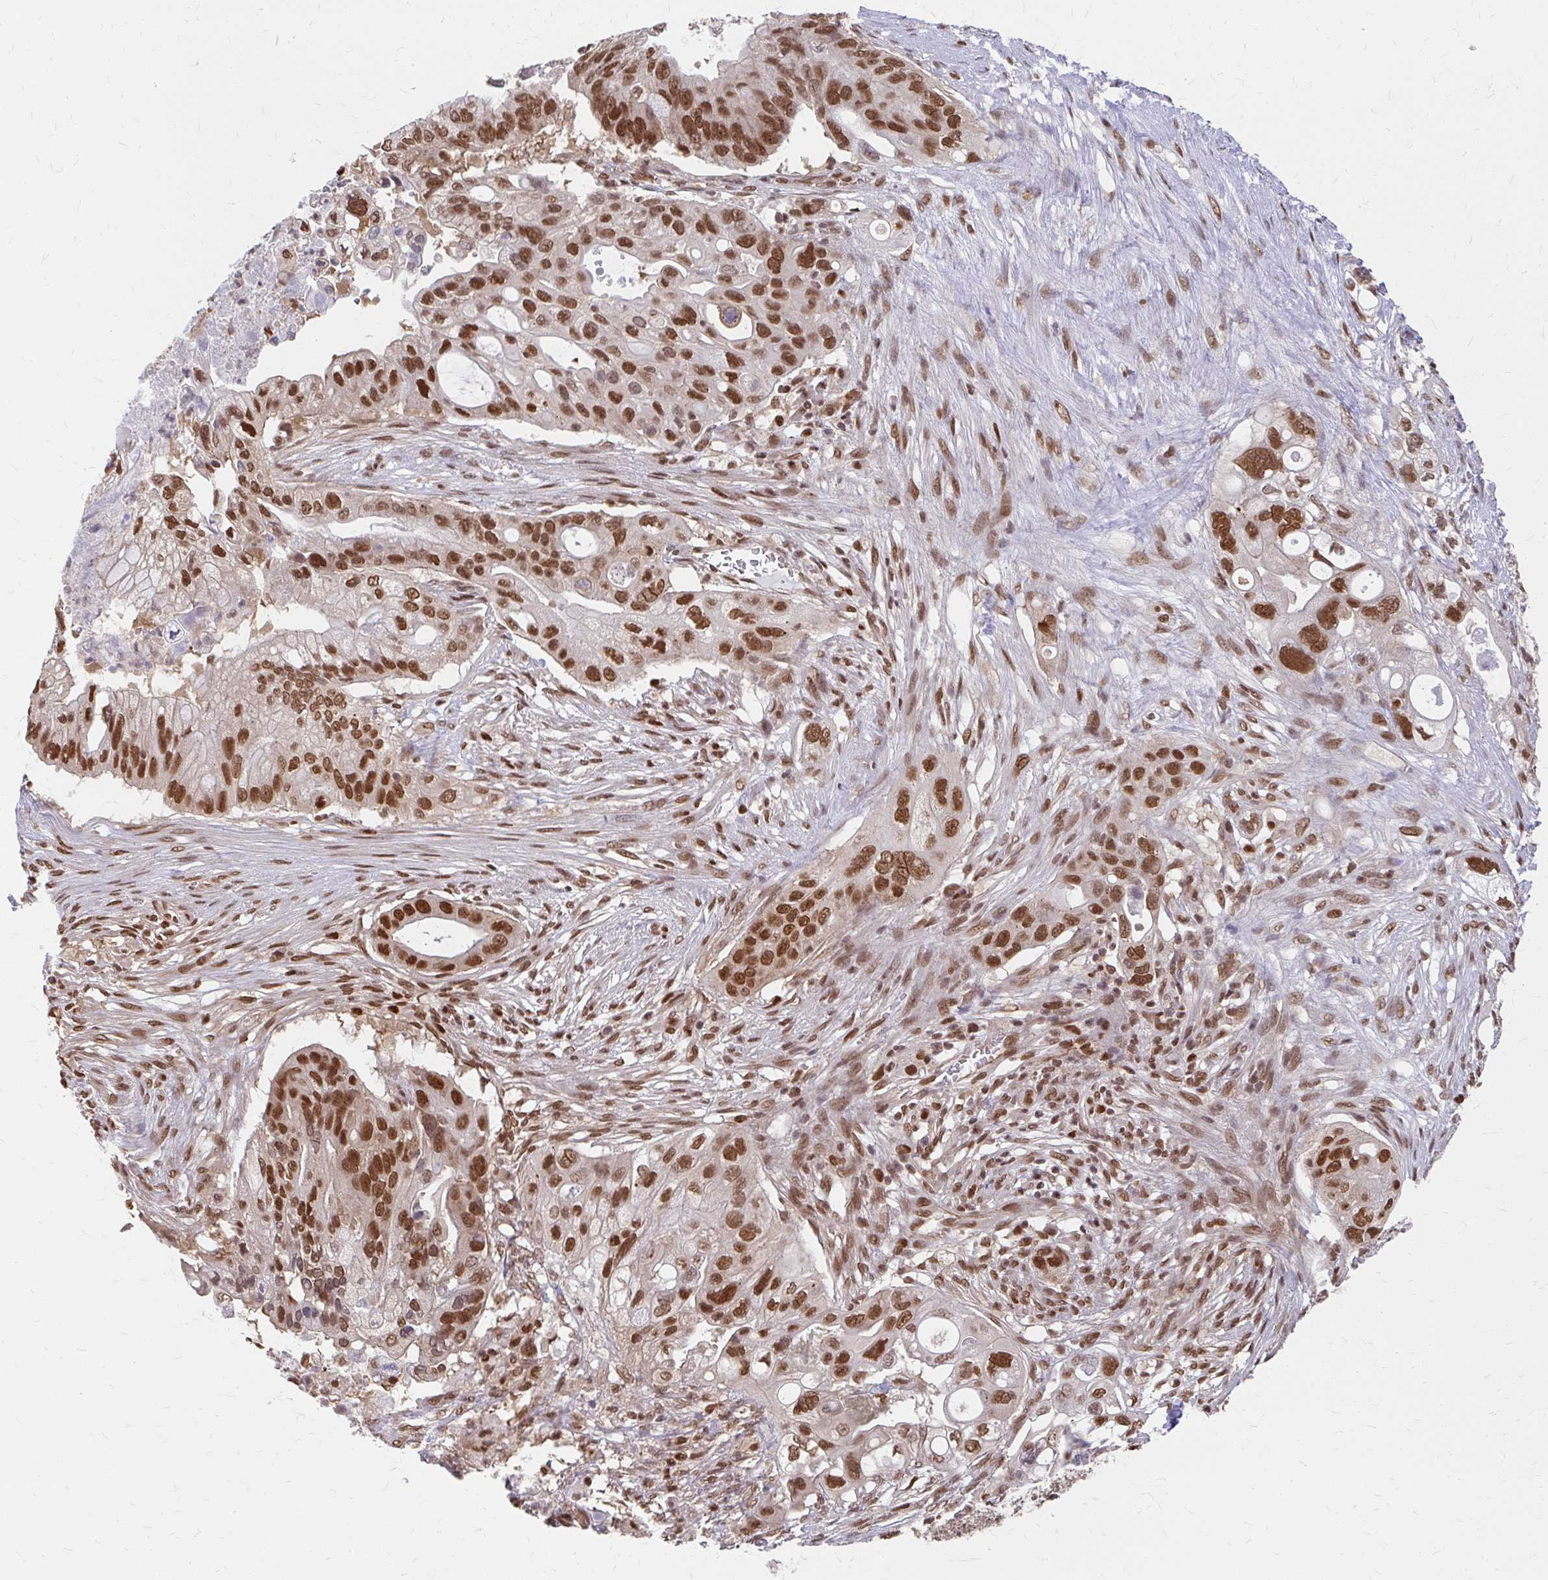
{"staining": {"intensity": "strong", "quantity": ">75%", "location": "cytoplasmic/membranous,nuclear"}, "tissue": "pancreatic cancer", "cell_type": "Tumor cells", "image_type": "cancer", "snomed": [{"axis": "morphology", "description": "Adenocarcinoma, NOS"}, {"axis": "topography", "description": "Pancreas"}], "caption": "Adenocarcinoma (pancreatic) stained with immunohistochemistry exhibits strong cytoplasmic/membranous and nuclear staining in approximately >75% of tumor cells. (DAB IHC, brown staining for protein, blue staining for nuclei).", "gene": "XPO1", "patient": {"sex": "female", "age": 72}}